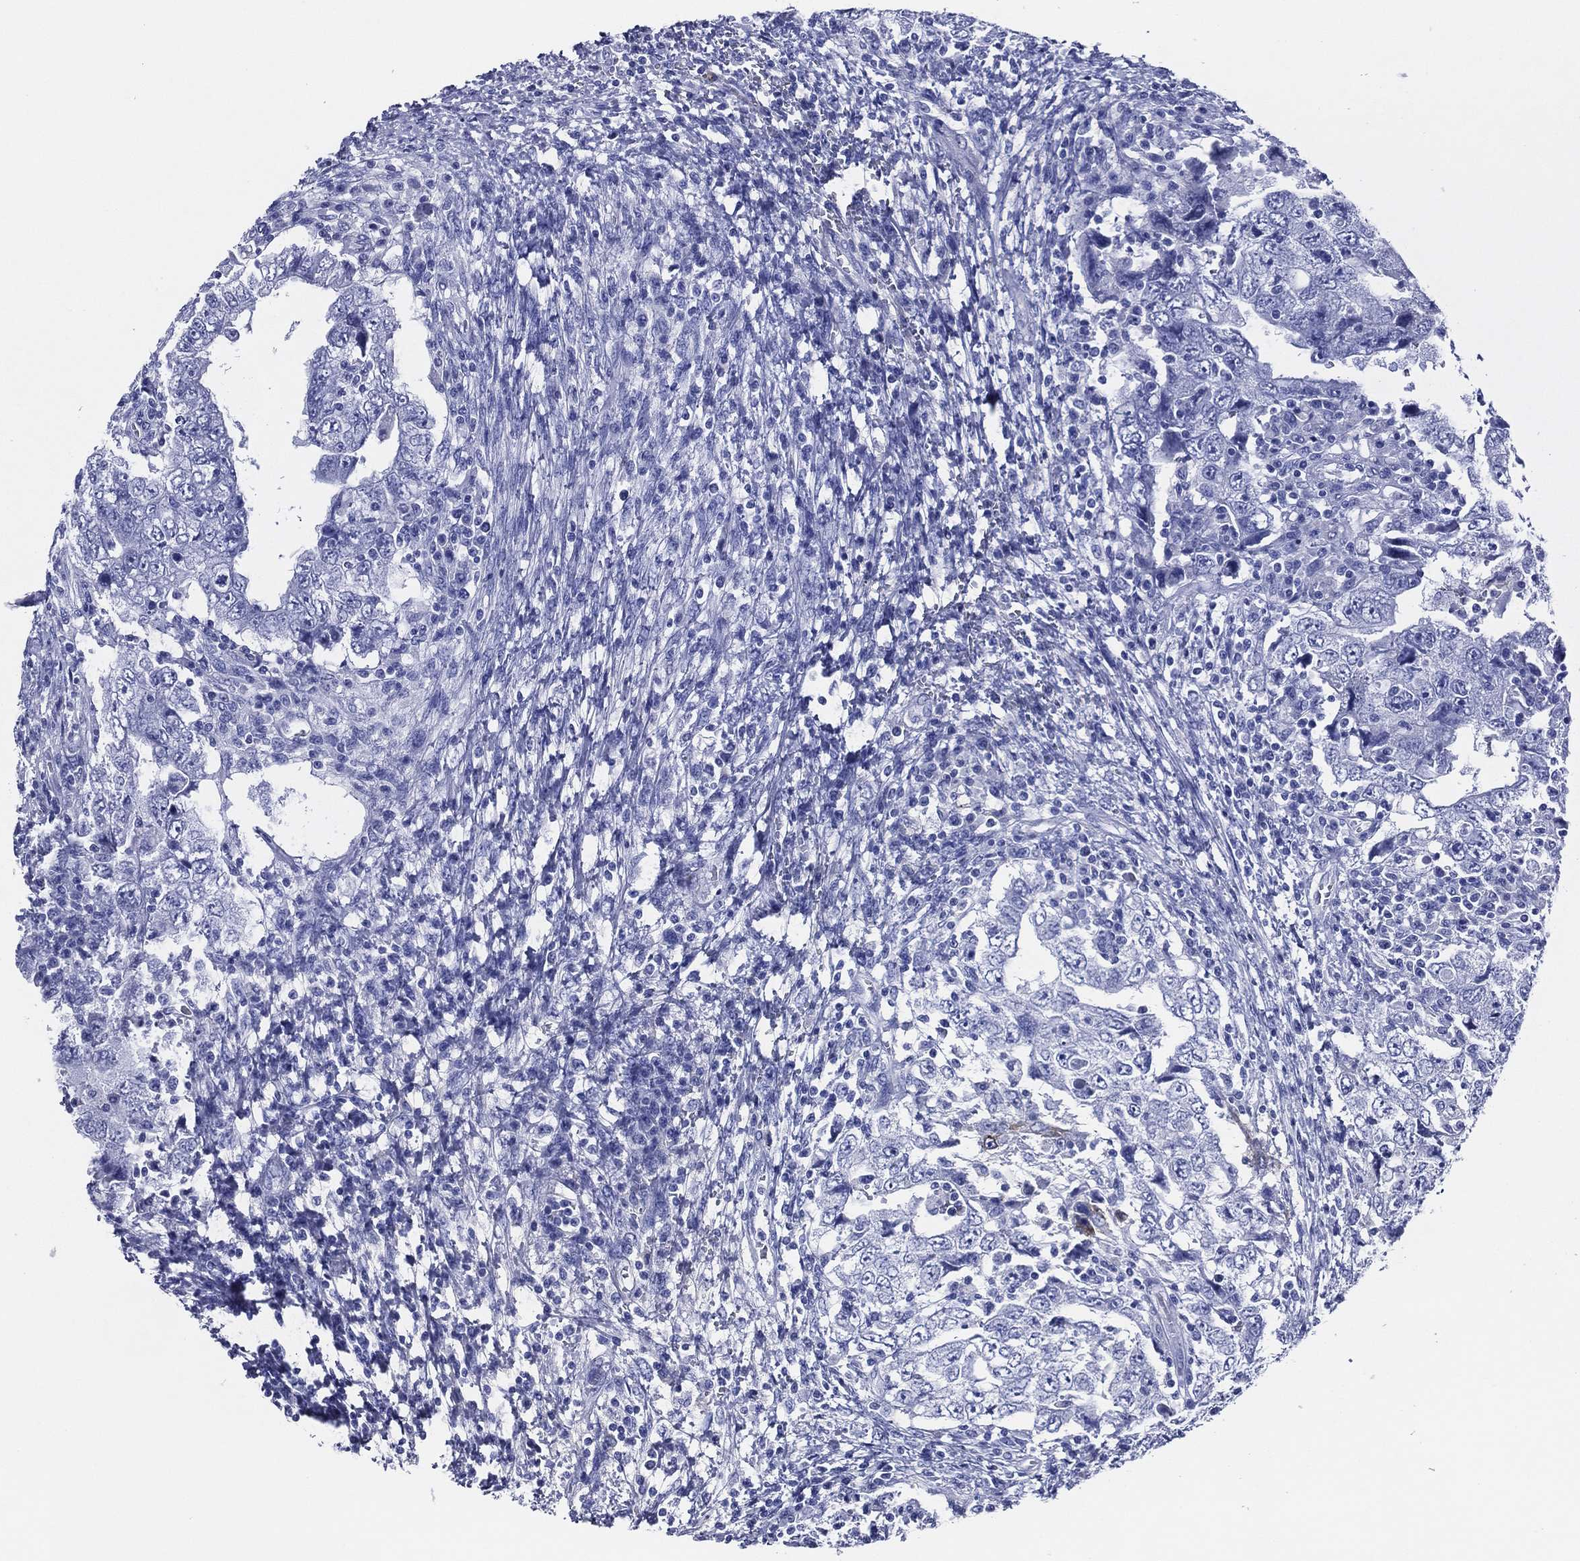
{"staining": {"intensity": "negative", "quantity": "none", "location": "none"}, "tissue": "testis cancer", "cell_type": "Tumor cells", "image_type": "cancer", "snomed": [{"axis": "morphology", "description": "Carcinoma, Embryonal, NOS"}, {"axis": "topography", "description": "Testis"}], "caption": "A histopathology image of human embryonal carcinoma (testis) is negative for staining in tumor cells. (Brightfield microscopy of DAB (3,3'-diaminobenzidine) immunohistochemistry at high magnification).", "gene": "ACE2", "patient": {"sex": "male", "age": 26}}